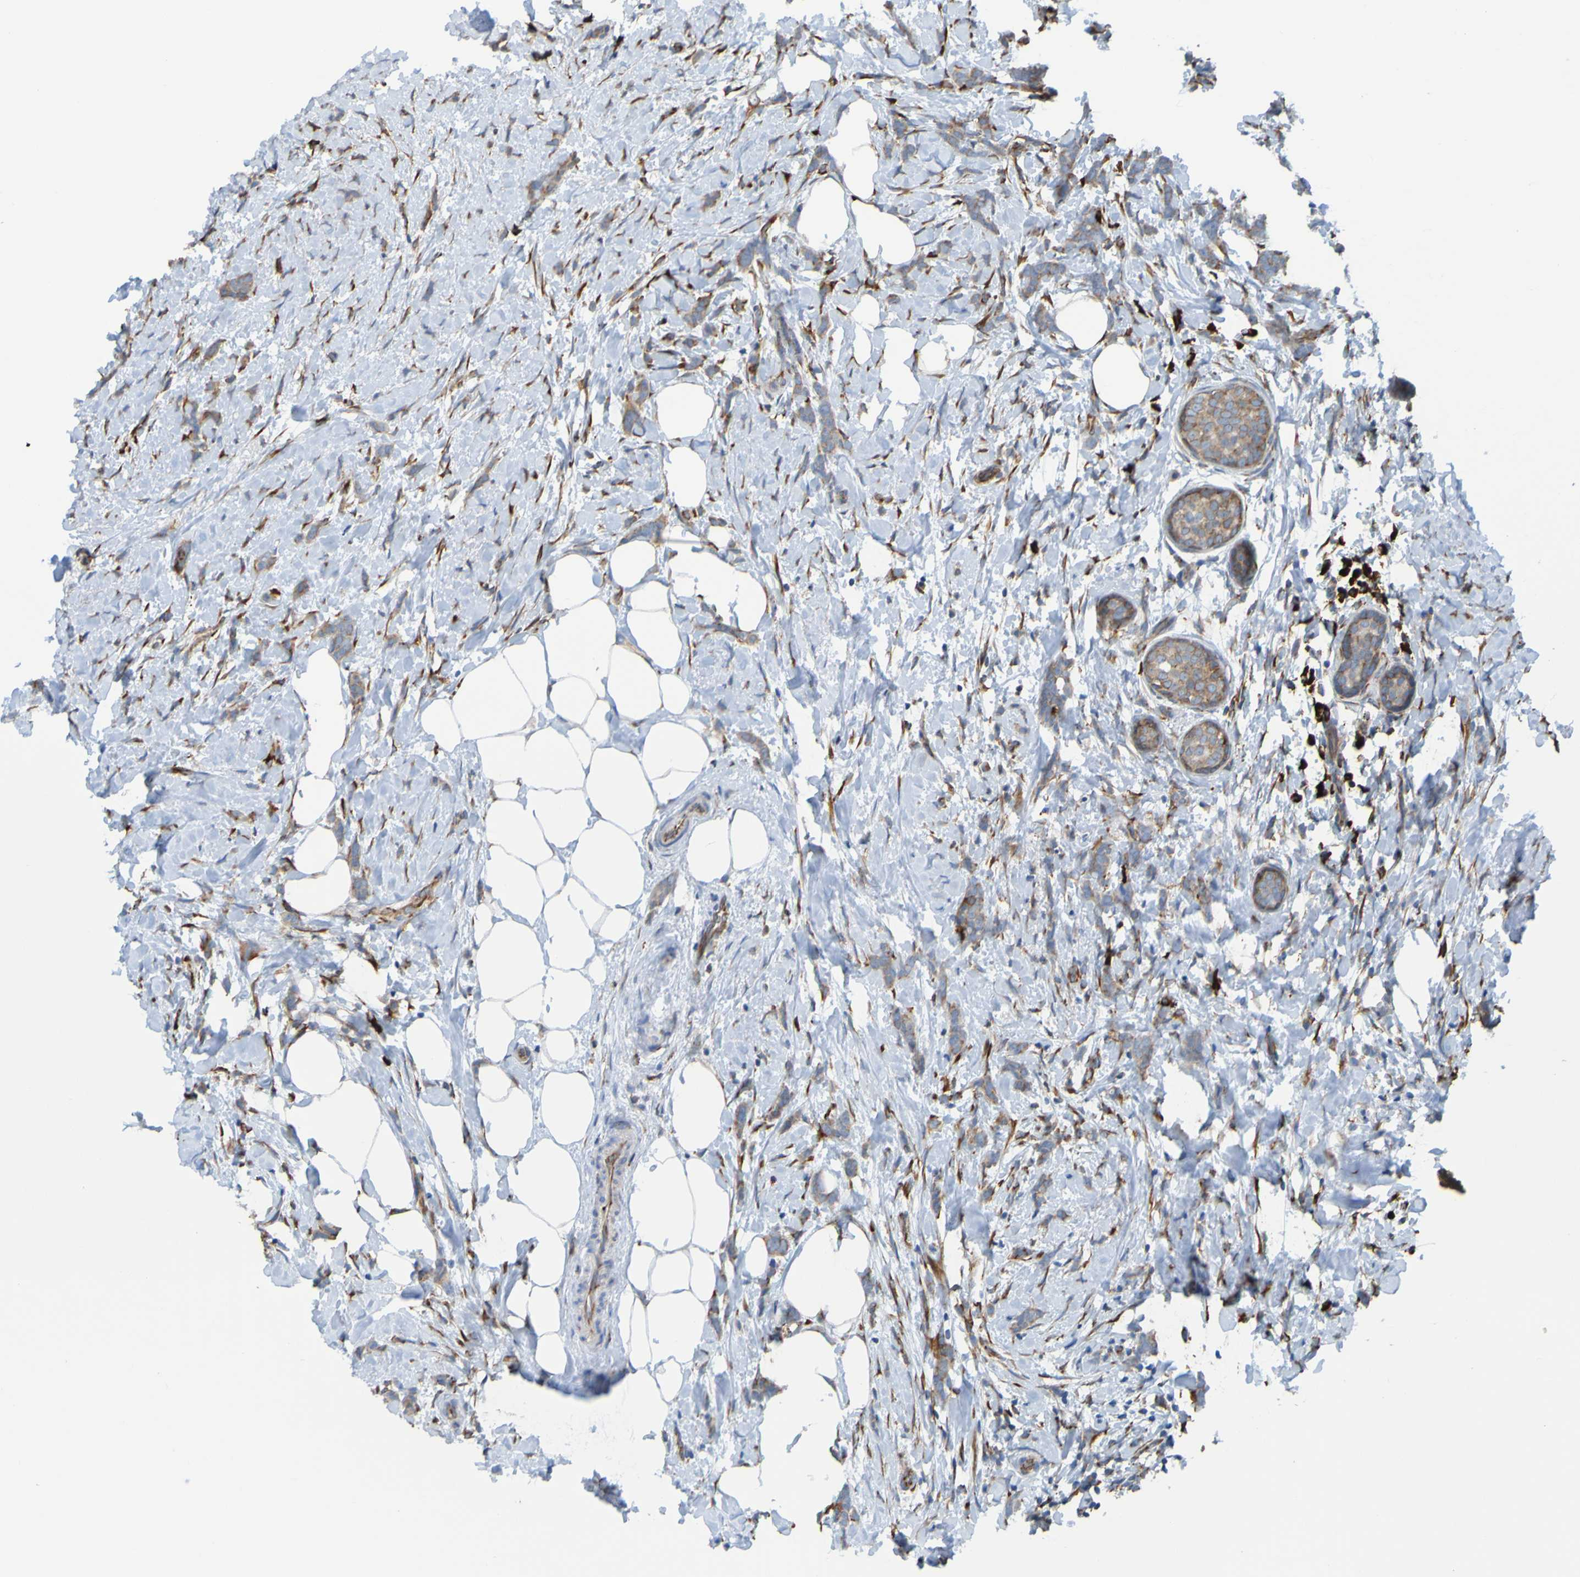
{"staining": {"intensity": "weak", "quantity": "25%-75%", "location": "cytoplasmic/membranous"}, "tissue": "breast cancer", "cell_type": "Tumor cells", "image_type": "cancer", "snomed": [{"axis": "morphology", "description": "Duct carcinoma"}, {"axis": "topography", "description": "Breast"}], "caption": "Immunohistochemistry (IHC) of human breast cancer exhibits low levels of weak cytoplasmic/membranous expression in about 25%-75% of tumor cells.", "gene": "SSR1", "patient": {"sex": "female", "age": 24}}